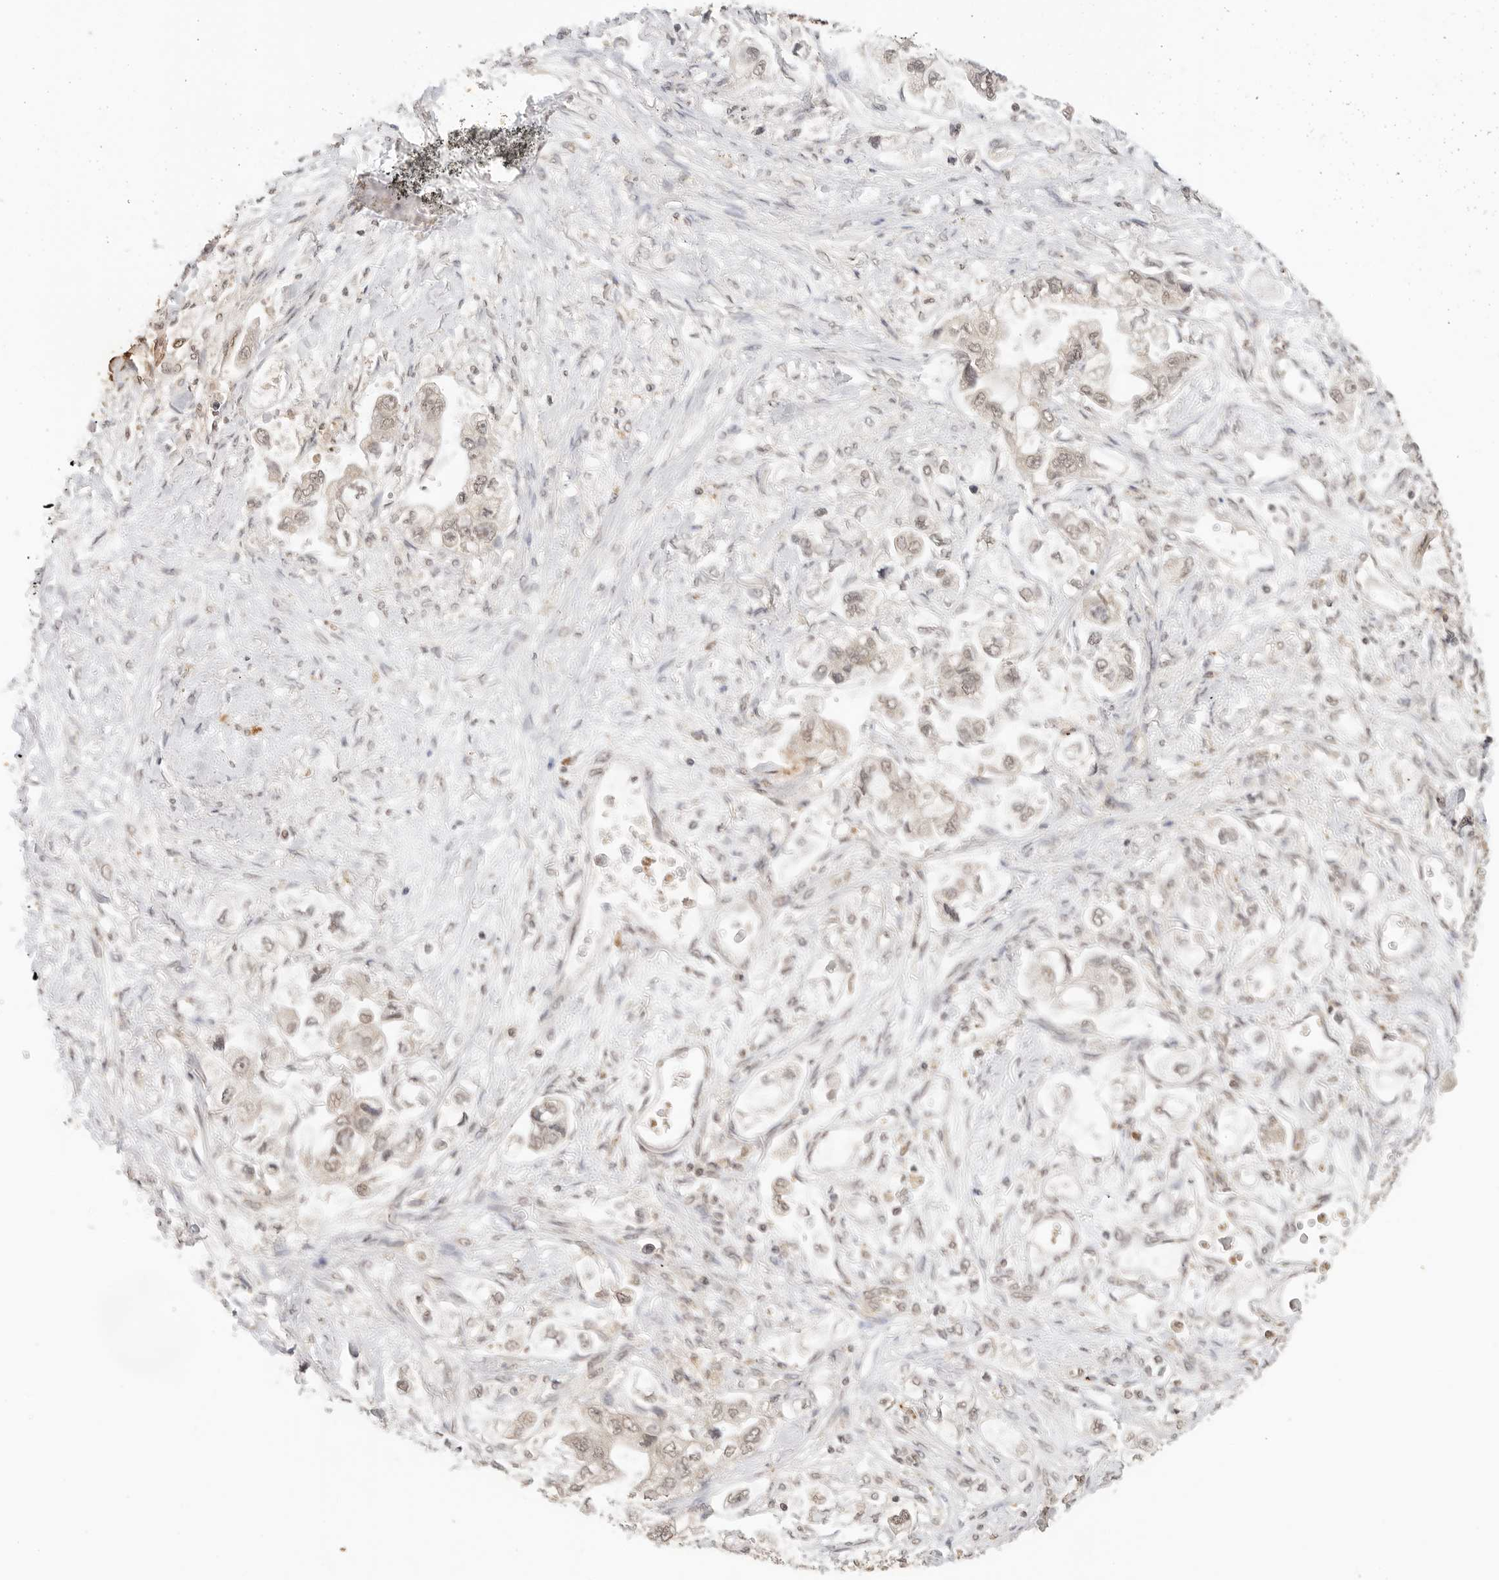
{"staining": {"intensity": "weak", "quantity": ">75%", "location": "cytoplasmic/membranous,nuclear"}, "tissue": "stomach cancer", "cell_type": "Tumor cells", "image_type": "cancer", "snomed": [{"axis": "morphology", "description": "Adenocarcinoma, NOS"}, {"axis": "topography", "description": "Stomach"}], "caption": "Immunohistochemistry (IHC) of human stomach adenocarcinoma shows low levels of weak cytoplasmic/membranous and nuclear staining in approximately >75% of tumor cells.", "gene": "GPR34", "patient": {"sex": "male", "age": 62}}